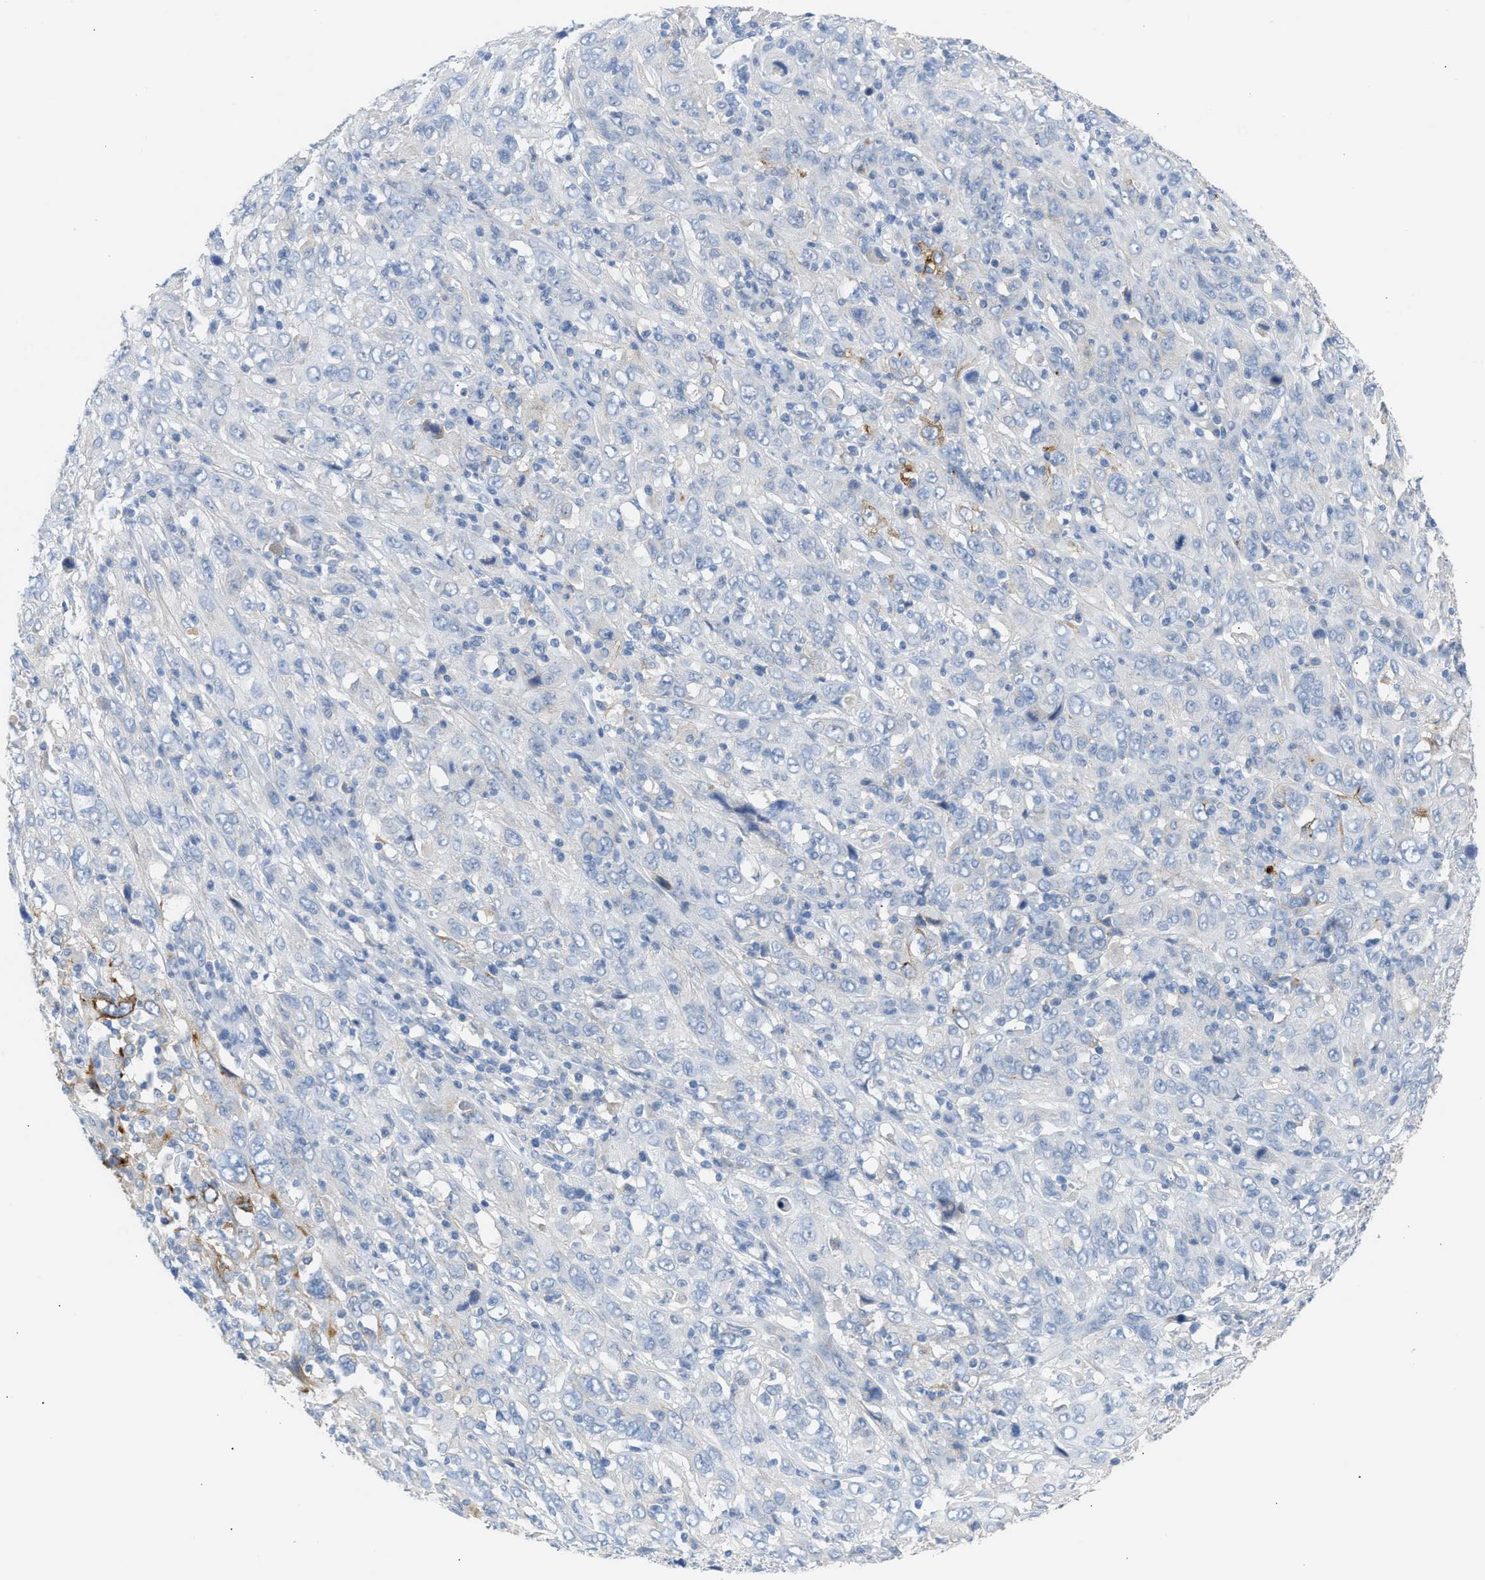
{"staining": {"intensity": "negative", "quantity": "none", "location": "none"}, "tissue": "cervical cancer", "cell_type": "Tumor cells", "image_type": "cancer", "snomed": [{"axis": "morphology", "description": "Squamous cell carcinoma, NOS"}, {"axis": "topography", "description": "Cervix"}], "caption": "Tumor cells show no significant protein positivity in cervical cancer (squamous cell carcinoma).", "gene": "ERBB2", "patient": {"sex": "female", "age": 46}}